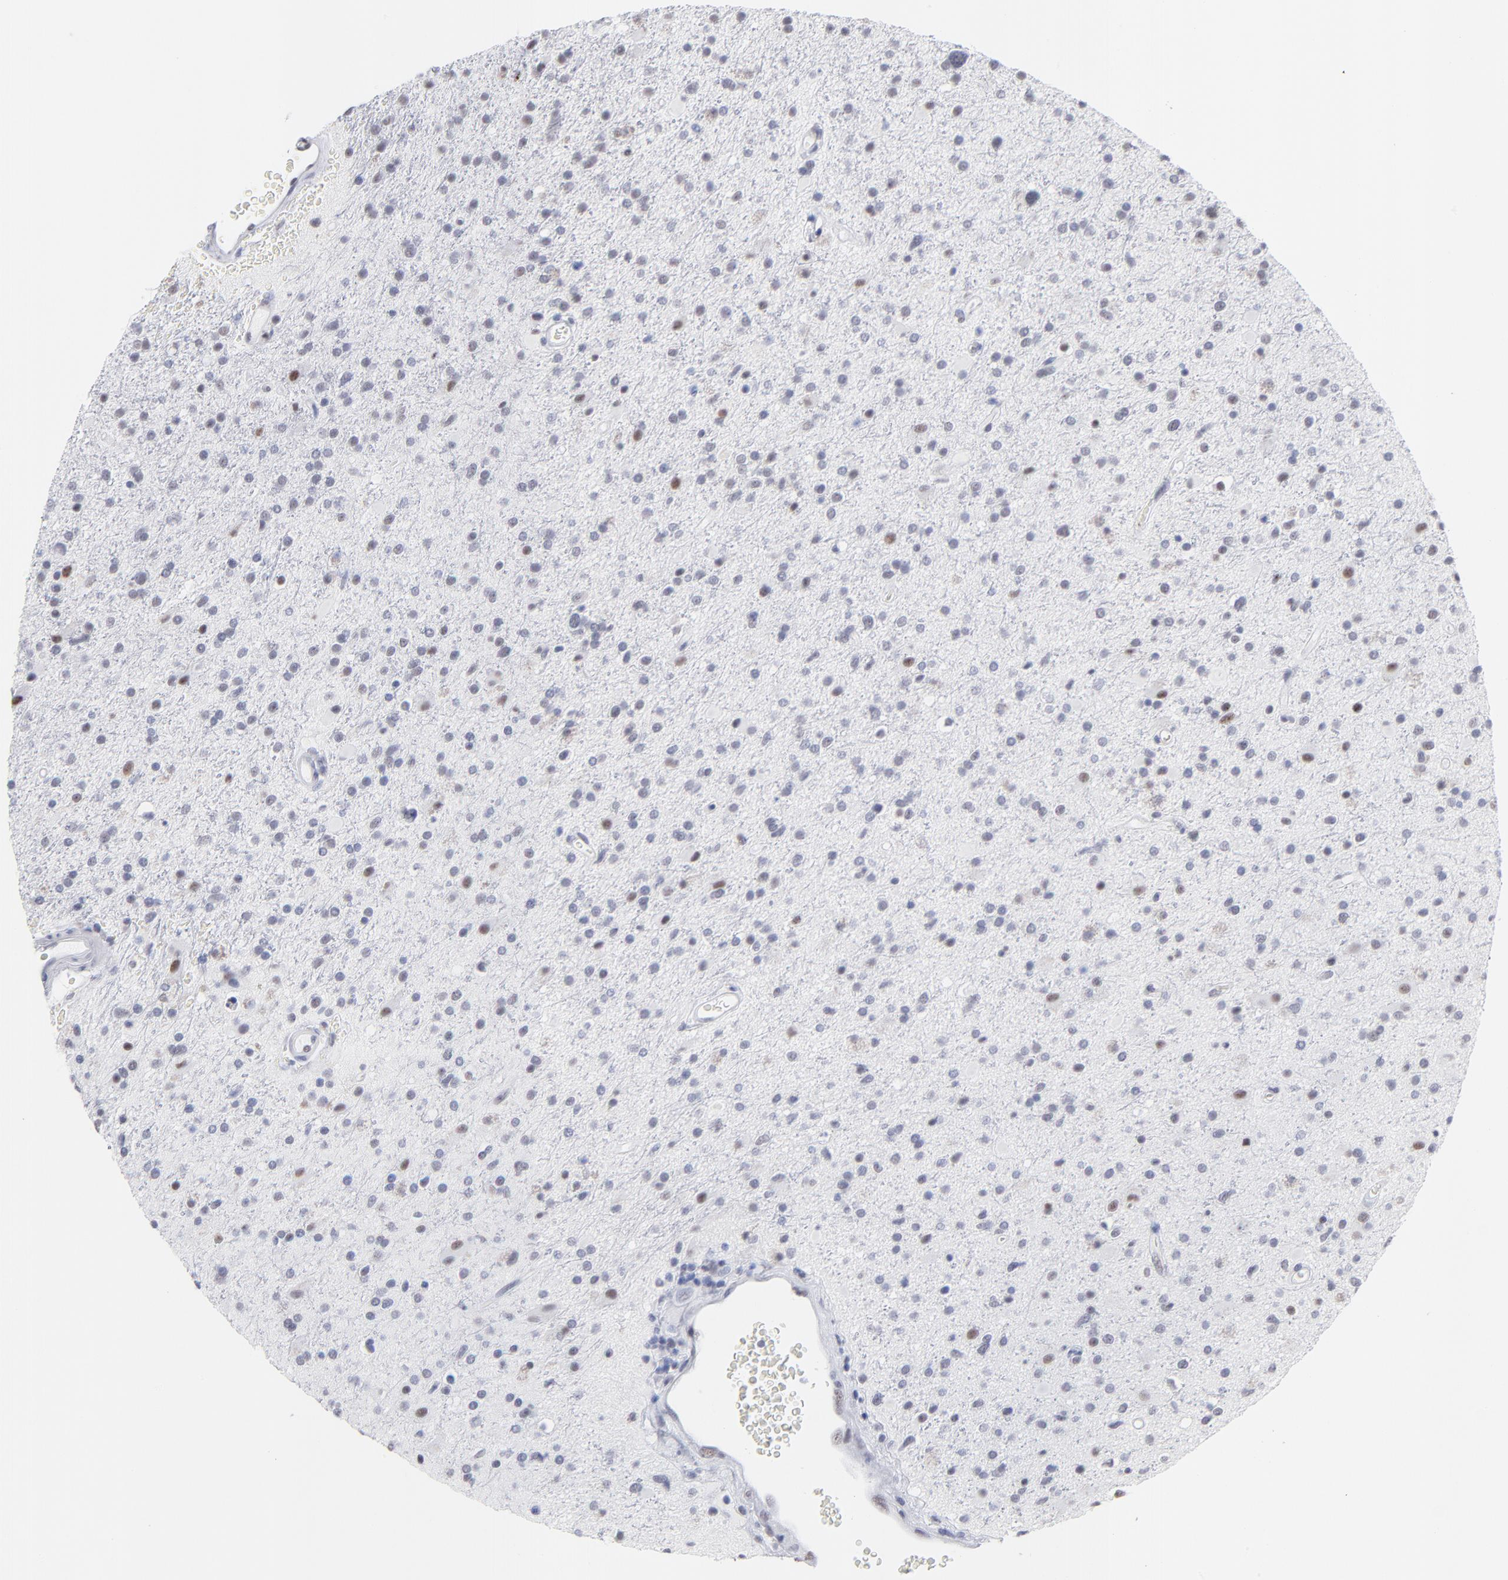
{"staining": {"intensity": "moderate", "quantity": "<25%", "location": "nuclear"}, "tissue": "glioma", "cell_type": "Tumor cells", "image_type": "cancer", "snomed": [{"axis": "morphology", "description": "Glioma, malignant, High grade"}, {"axis": "topography", "description": "Brain"}], "caption": "Malignant high-grade glioma tissue reveals moderate nuclear positivity in approximately <25% of tumor cells, visualized by immunohistochemistry.", "gene": "SNRPB", "patient": {"sex": "male", "age": 33}}